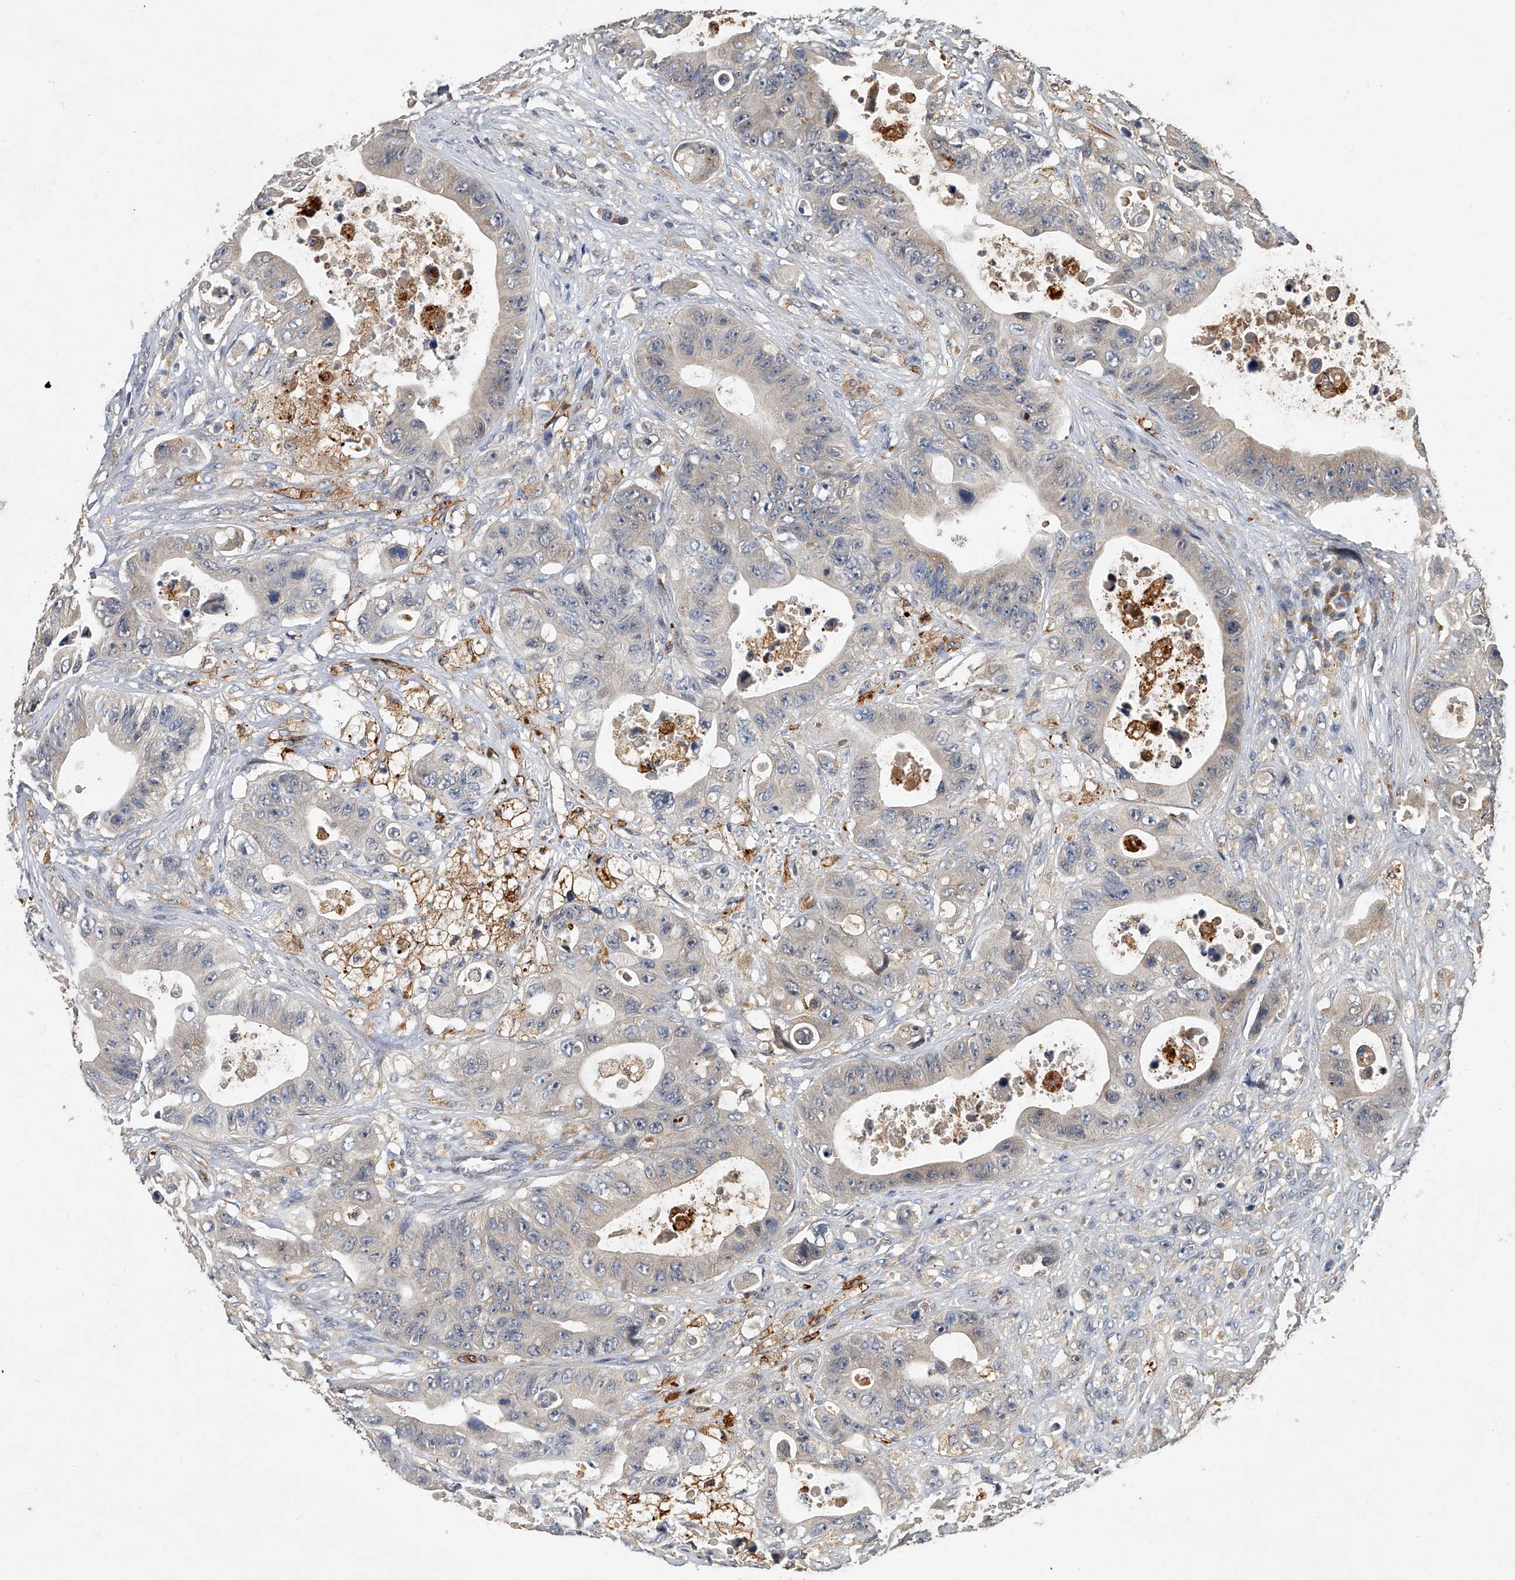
{"staining": {"intensity": "weak", "quantity": "<25%", "location": "cytoplasmic/membranous"}, "tissue": "colorectal cancer", "cell_type": "Tumor cells", "image_type": "cancer", "snomed": [{"axis": "morphology", "description": "Adenocarcinoma, NOS"}, {"axis": "topography", "description": "Colon"}], "caption": "Histopathology image shows no significant protein positivity in tumor cells of colorectal adenocarcinoma. (IHC, brightfield microscopy, high magnification).", "gene": "JAG2", "patient": {"sex": "female", "age": 46}}